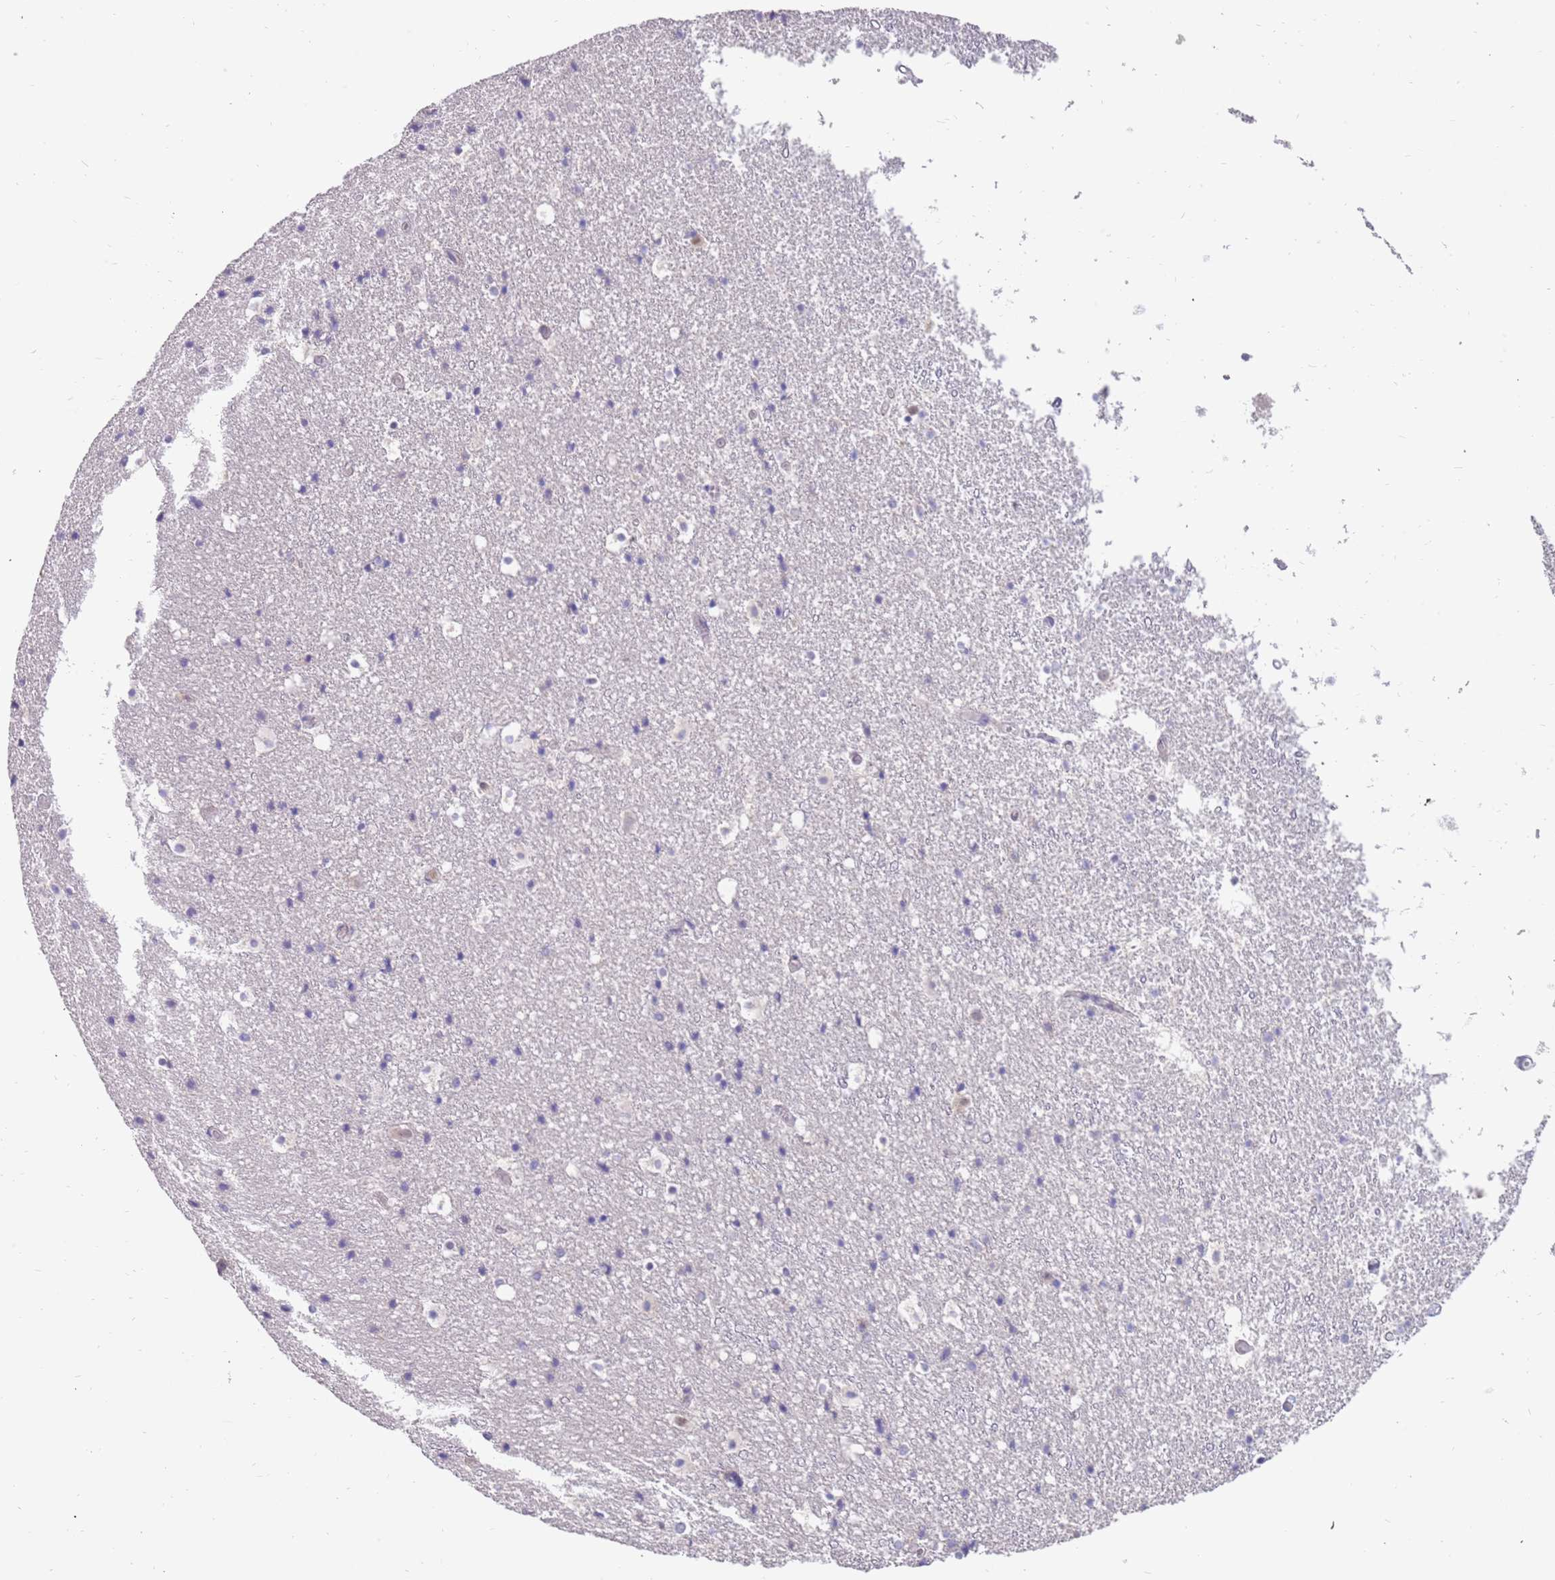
{"staining": {"intensity": "negative", "quantity": "none", "location": "none"}, "tissue": "hippocampus", "cell_type": "Glial cells", "image_type": "normal", "snomed": [{"axis": "morphology", "description": "Normal tissue, NOS"}, {"axis": "topography", "description": "Hippocampus"}], "caption": "High magnification brightfield microscopy of benign hippocampus stained with DAB (brown) and counterstained with hematoxylin (blue): glial cells show no significant staining. (DAB (3,3'-diaminobenzidine) IHC, high magnification).", "gene": "ZNF746", "patient": {"sex": "female", "age": 52}}